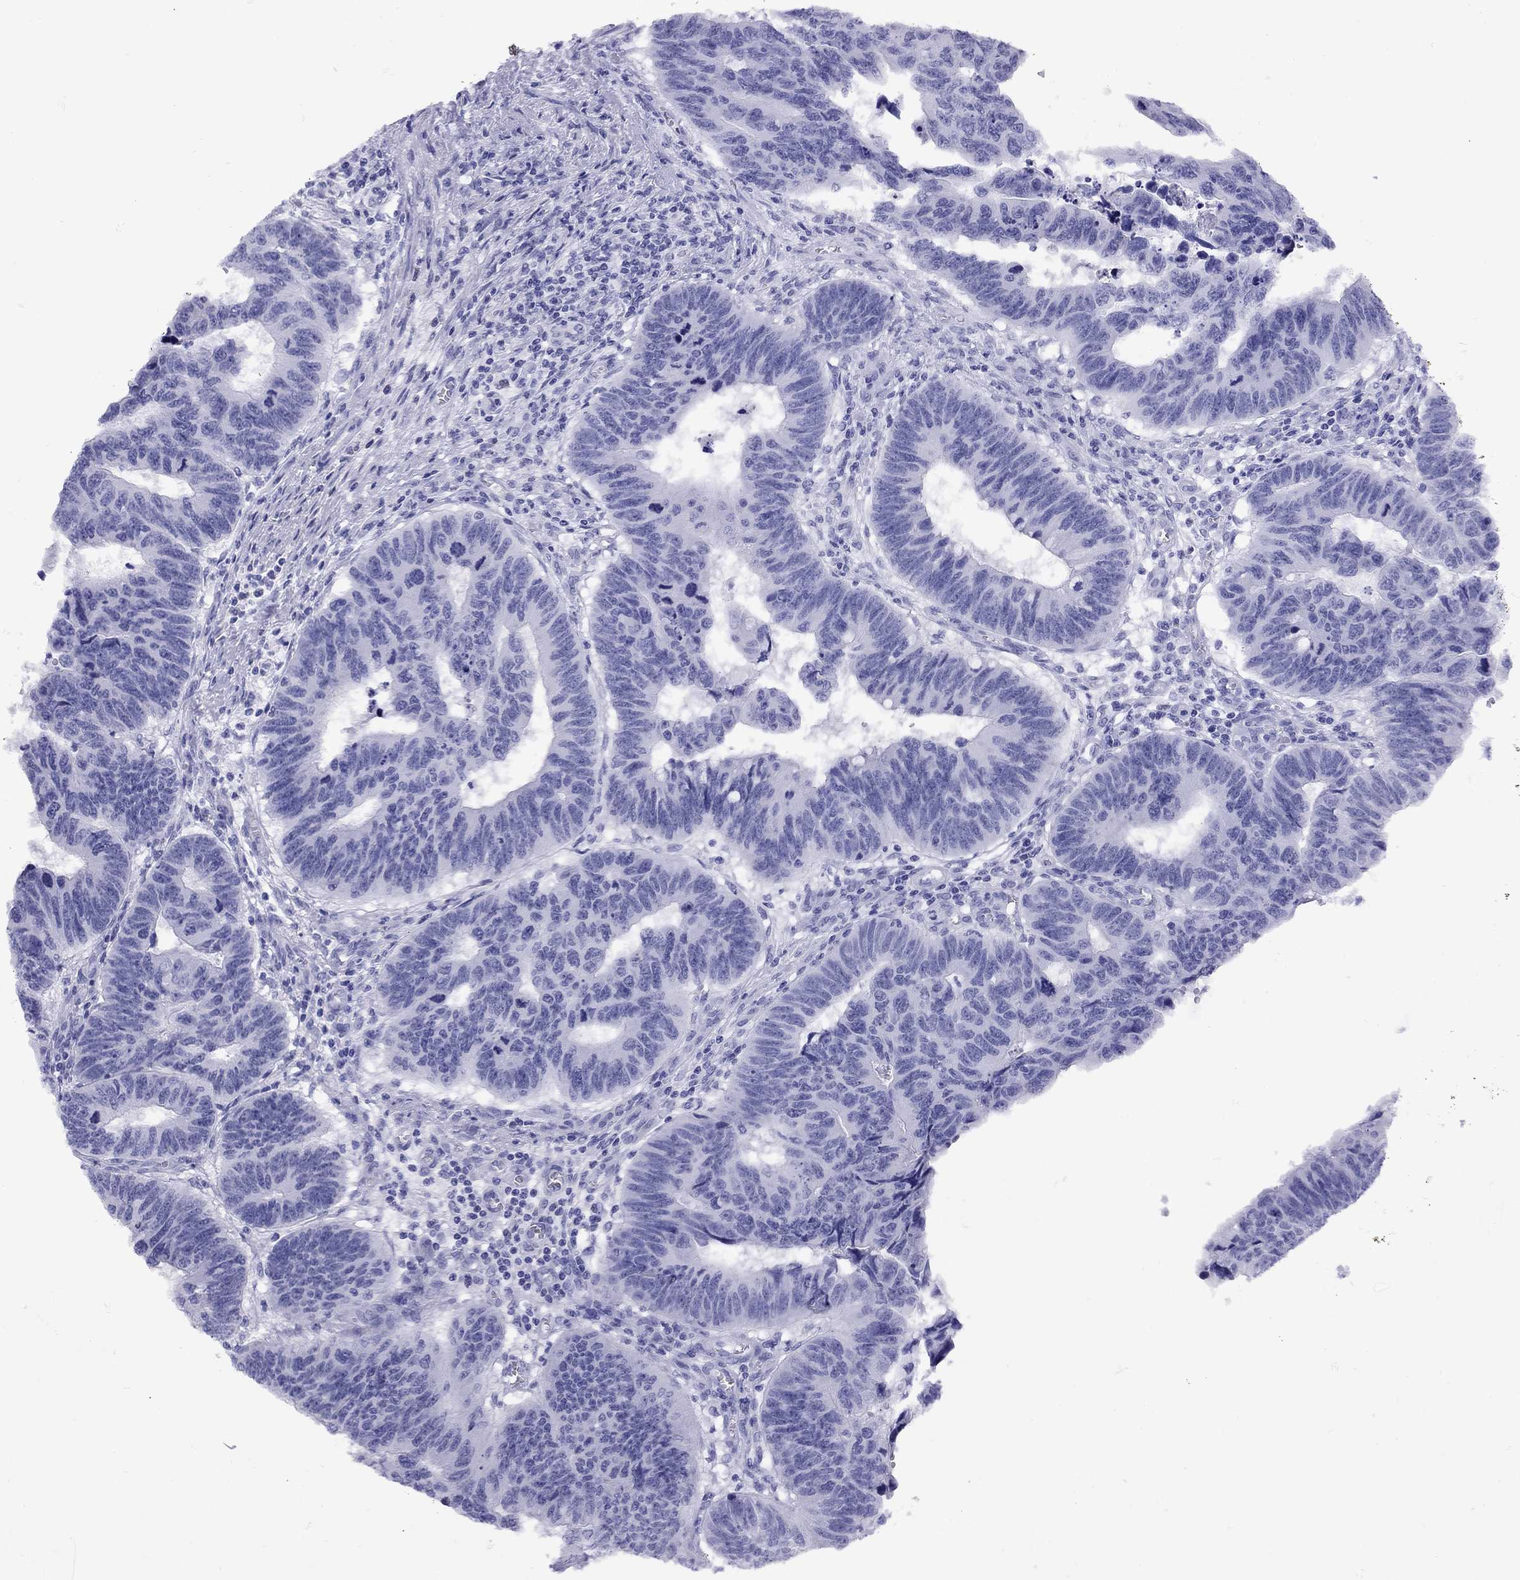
{"staining": {"intensity": "negative", "quantity": "none", "location": "none"}, "tissue": "colorectal cancer", "cell_type": "Tumor cells", "image_type": "cancer", "snomed": [{"axis": "morphology", "description": "Adenocarcinoma, NOS"}, {"axis": "topography", "description": "Appendix"}, {"axis": "topography", "description": "Colon"}, {"axis": "topography", "description": "Cecum"}, {"axis": "topography", "description": "Colon asc"}], "caption": "A micrograph of human colorectal adenocarcinoma is negative for staining in tumor cells.", "gene": "LYAR", "patient": {"sex": "female", "age": 85}}